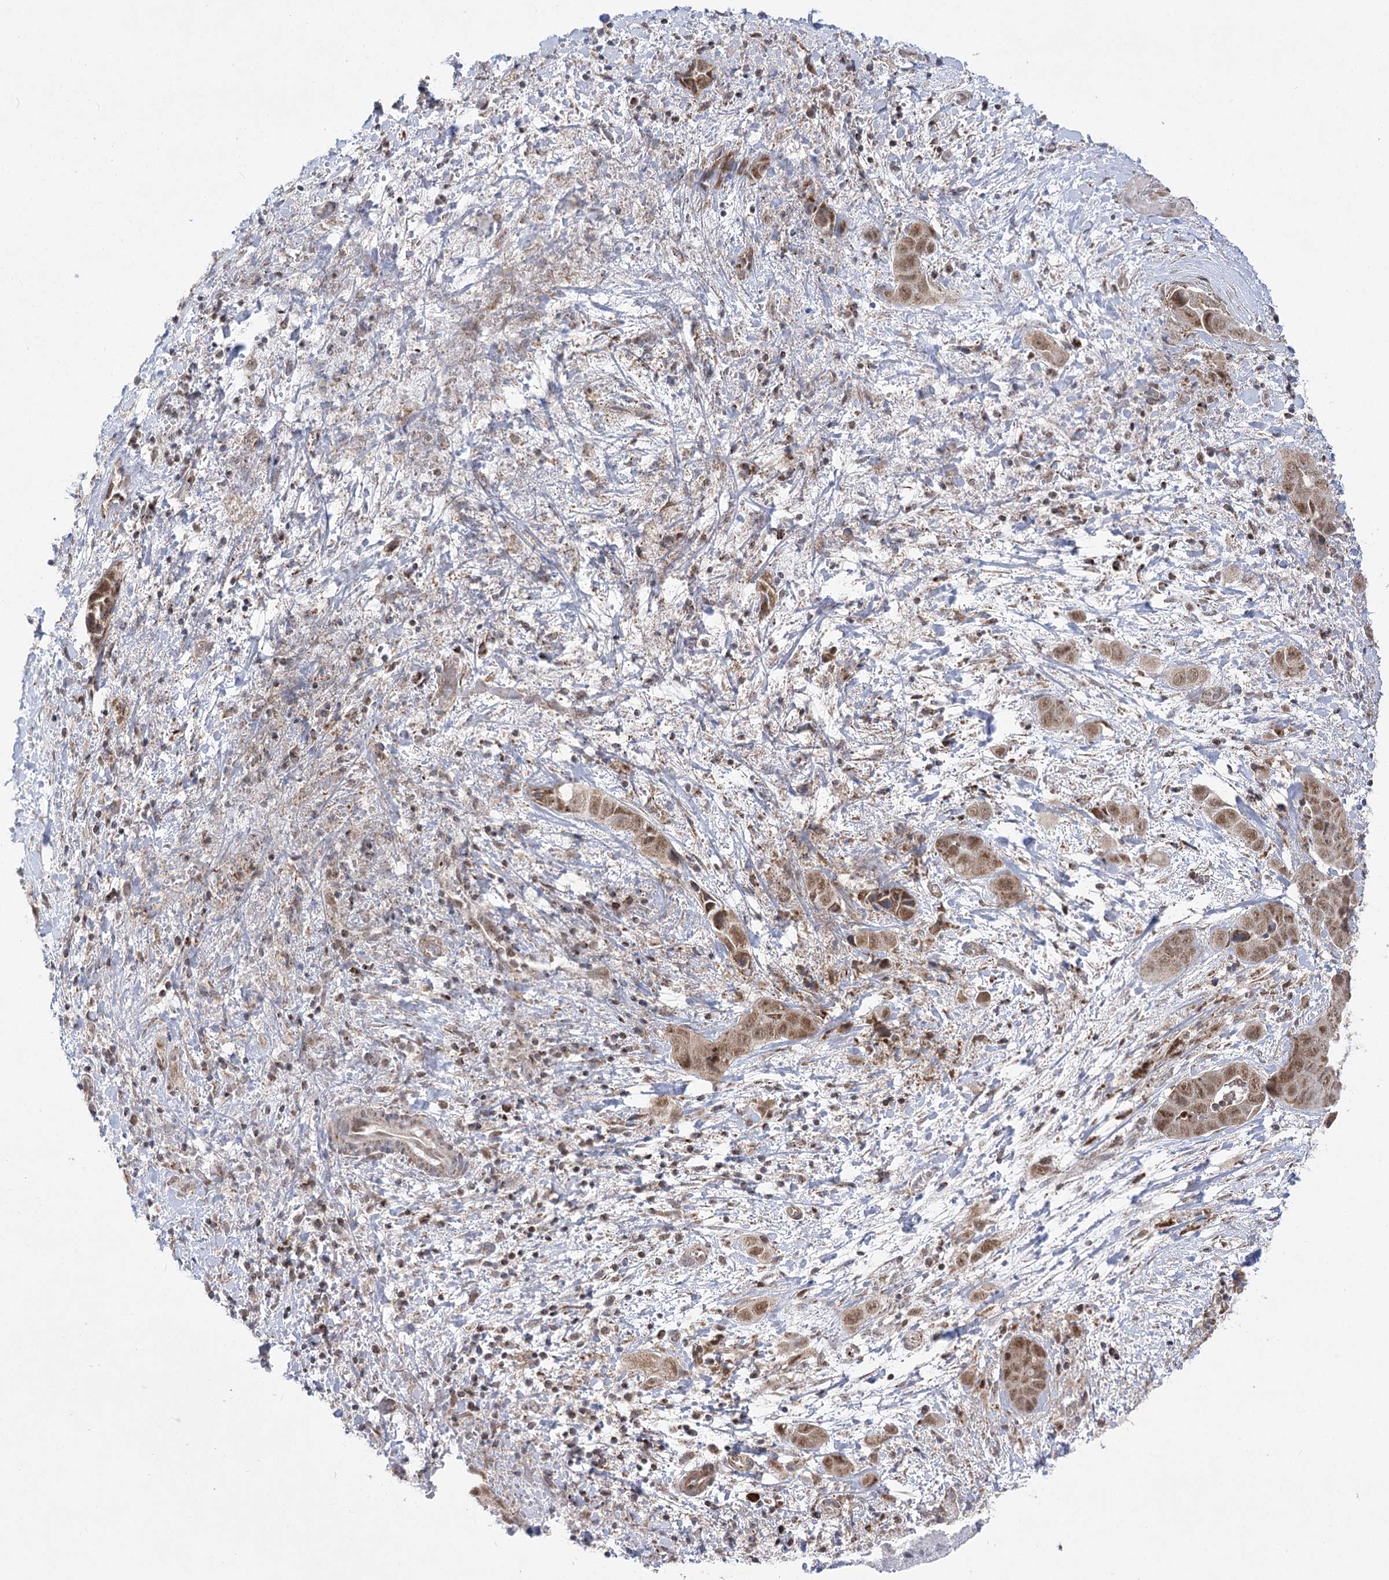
{"staining": {"intensity": "moderate", "quantity": ">75%", "location": "cytoplasmic/membranous,nuclear"}, "tissue": "liver cancer", "cell_type": "Tumor cells", "image_type": "cancer", "snomed": [{"axis": "morphology", "description": "Cholangiocarcinoma"}, {"axis": "topography", "description": "Liver"}], "caption": "An image of liver cancer stained for a protein reveals moderate cytoplasmic/membranous and nuclear brown staining in tumor cells.", "gene": "SLC4A1AP", "patient": {"sex": "female", "age": 52}}